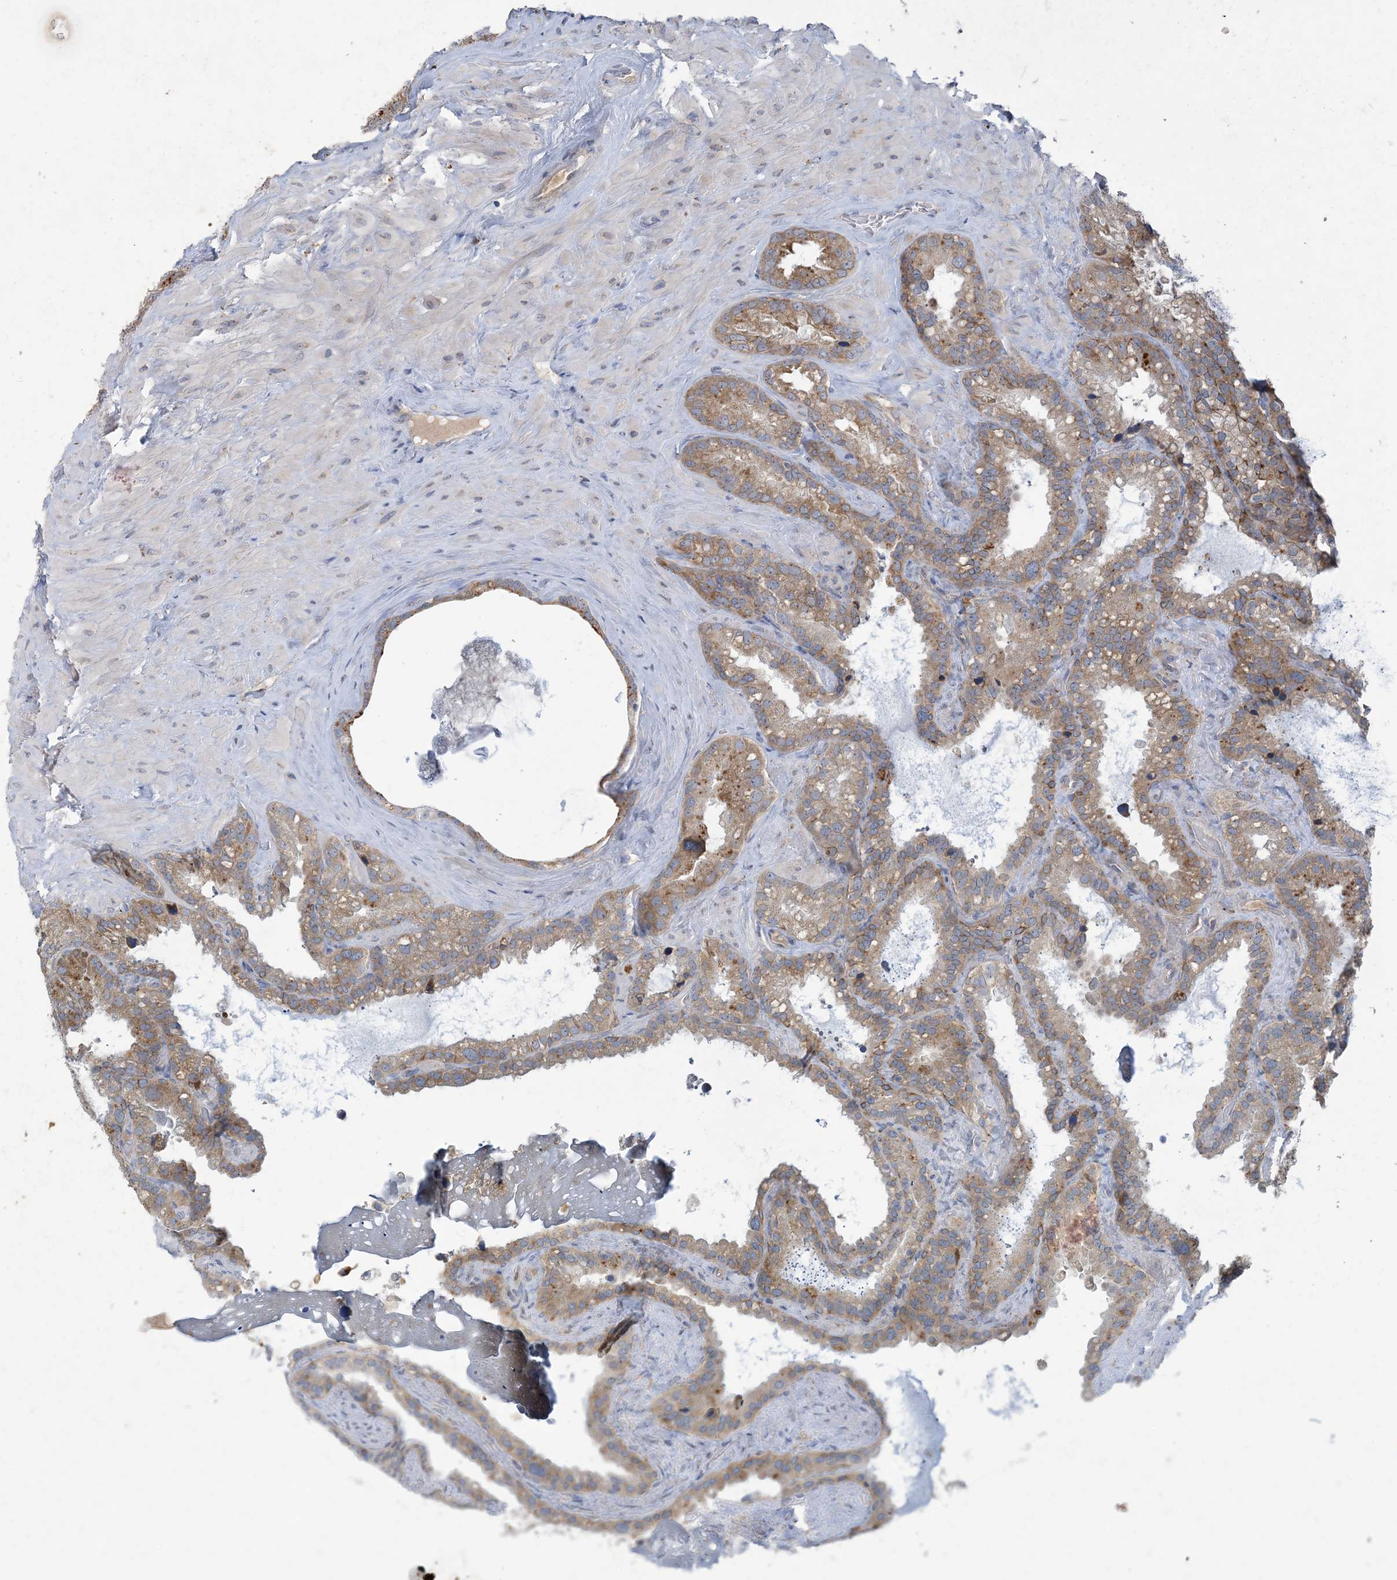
{"staining": {"intensity": "moderate", "quantity": ">75%", "location": "cytoplasmic/membranous"}, "tissue": "seminal vesicle", "cell_type": "Glandular cells", "image_type": "normal", "snomed": [{"axis": "morphology", "description": "Normal tissue, NOS"}, {"axis": "topography", "description": "Prostate"}, {"axis": "topography", "description": "Seminal veicle"}], "caption": "A high-resolution image shows immunohistochemistry (IHC) staining of benign seminal vesicle, which displays moderate cytoplasmic/membranous staining in about >75% of glandular cells. Using DAB (brown) and hematoxylin (blue) stains, captured at high magnification using brightfield microscopy.", "gene": "MRPS18A", "patient": {"sex": "male", "age": 68}}